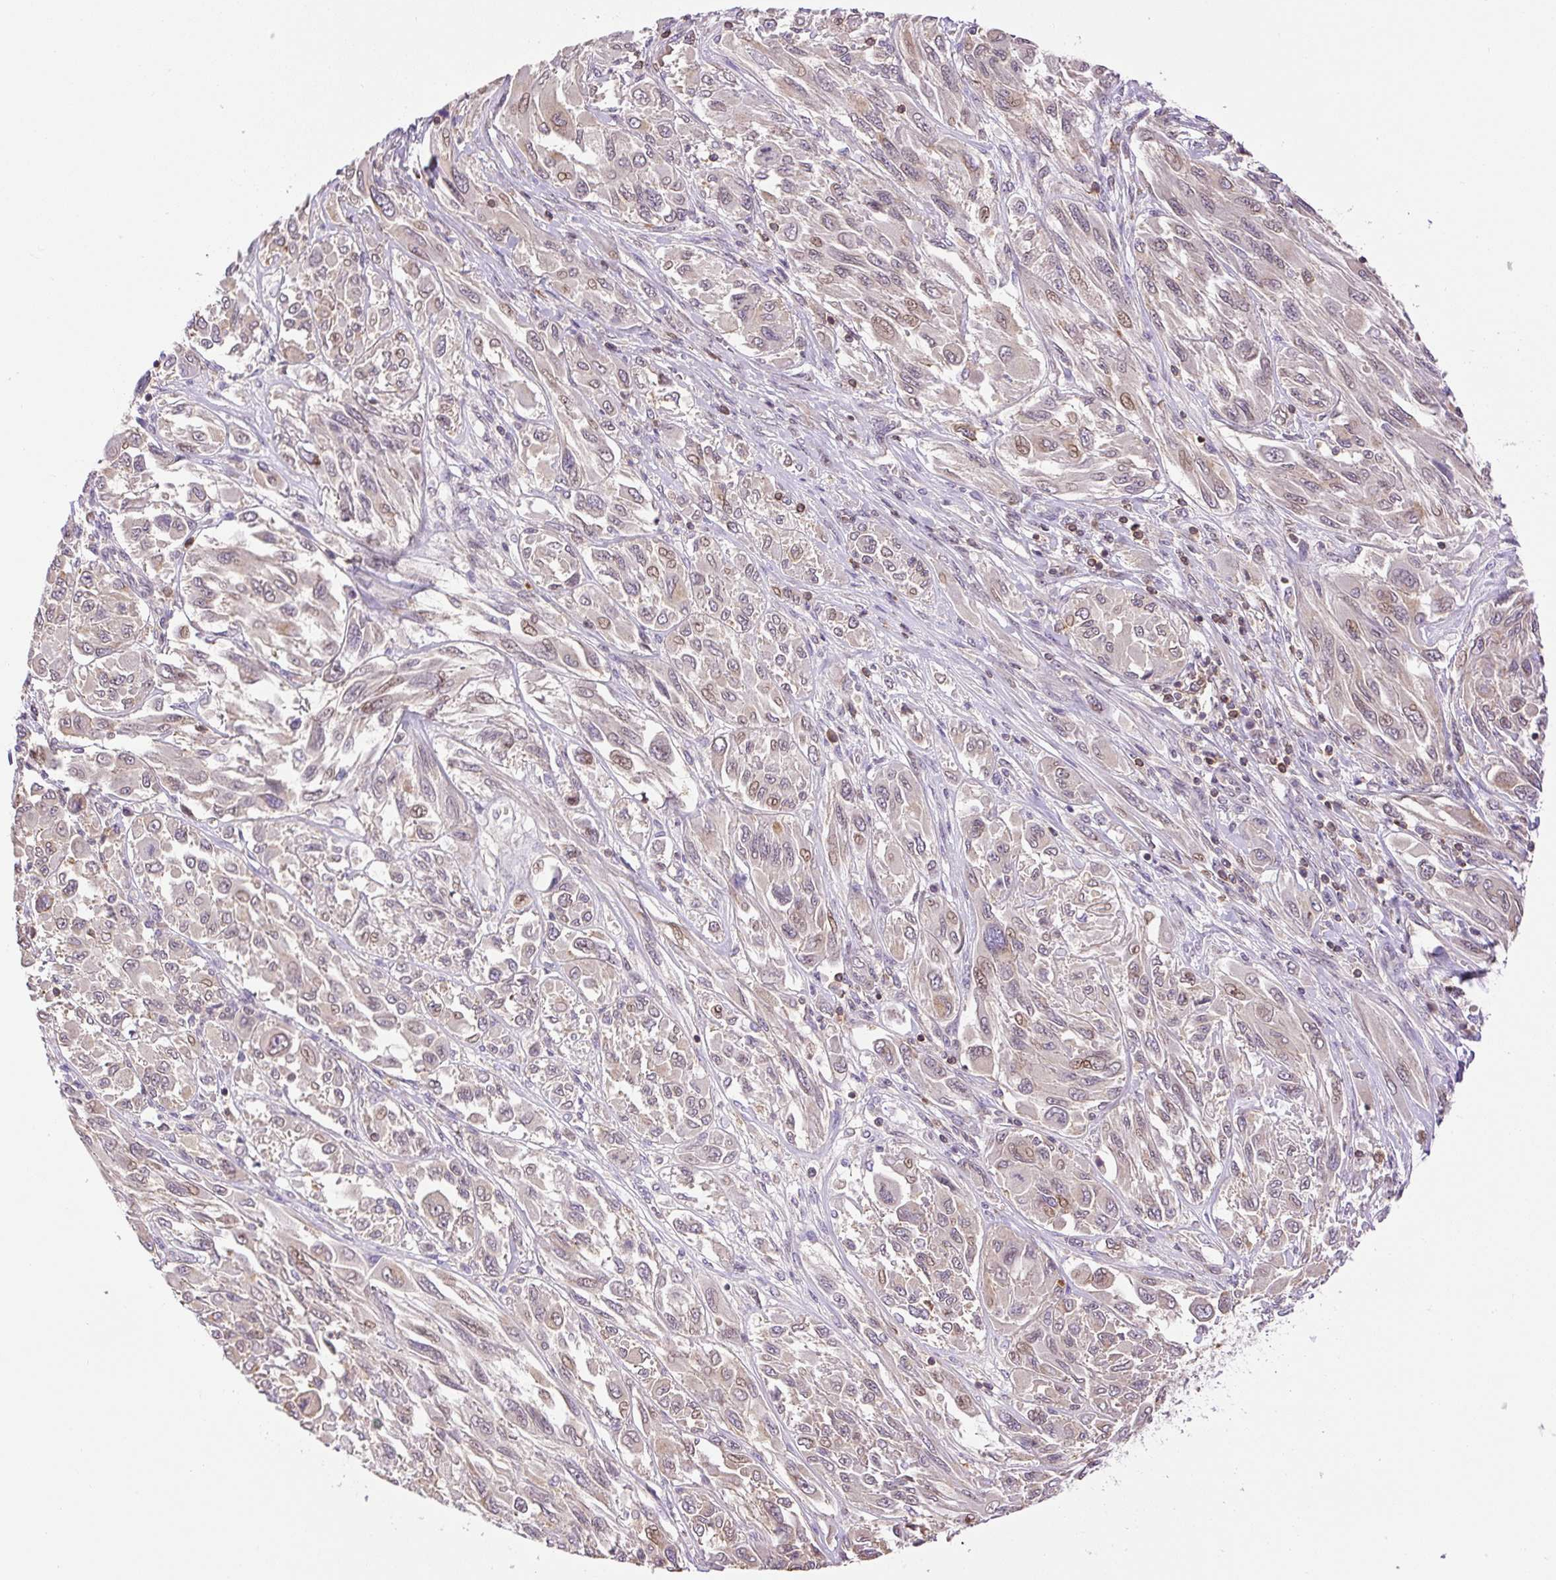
{"staining": {"intensity": "weak", "quantity": "25%-75%", "location": "cytoplasmic/membranous,nuclear"}, "tissue": "melanoma", "cell_type": "Tumor cells", "image_type": "cancer", "snomed": [{"axis": "morphology", "description": "Malignant melanoma, NOS"}, {"axis": "topography", "description": "Skin"}], "caption": "Tumor cells show low levels of weak cytoplasmic/membranous and nuclear expression in about 25%-75% of cells in human malignant melanoma.", "gene": "CARD11", "patient": {"sex": "female", "age": 91}}